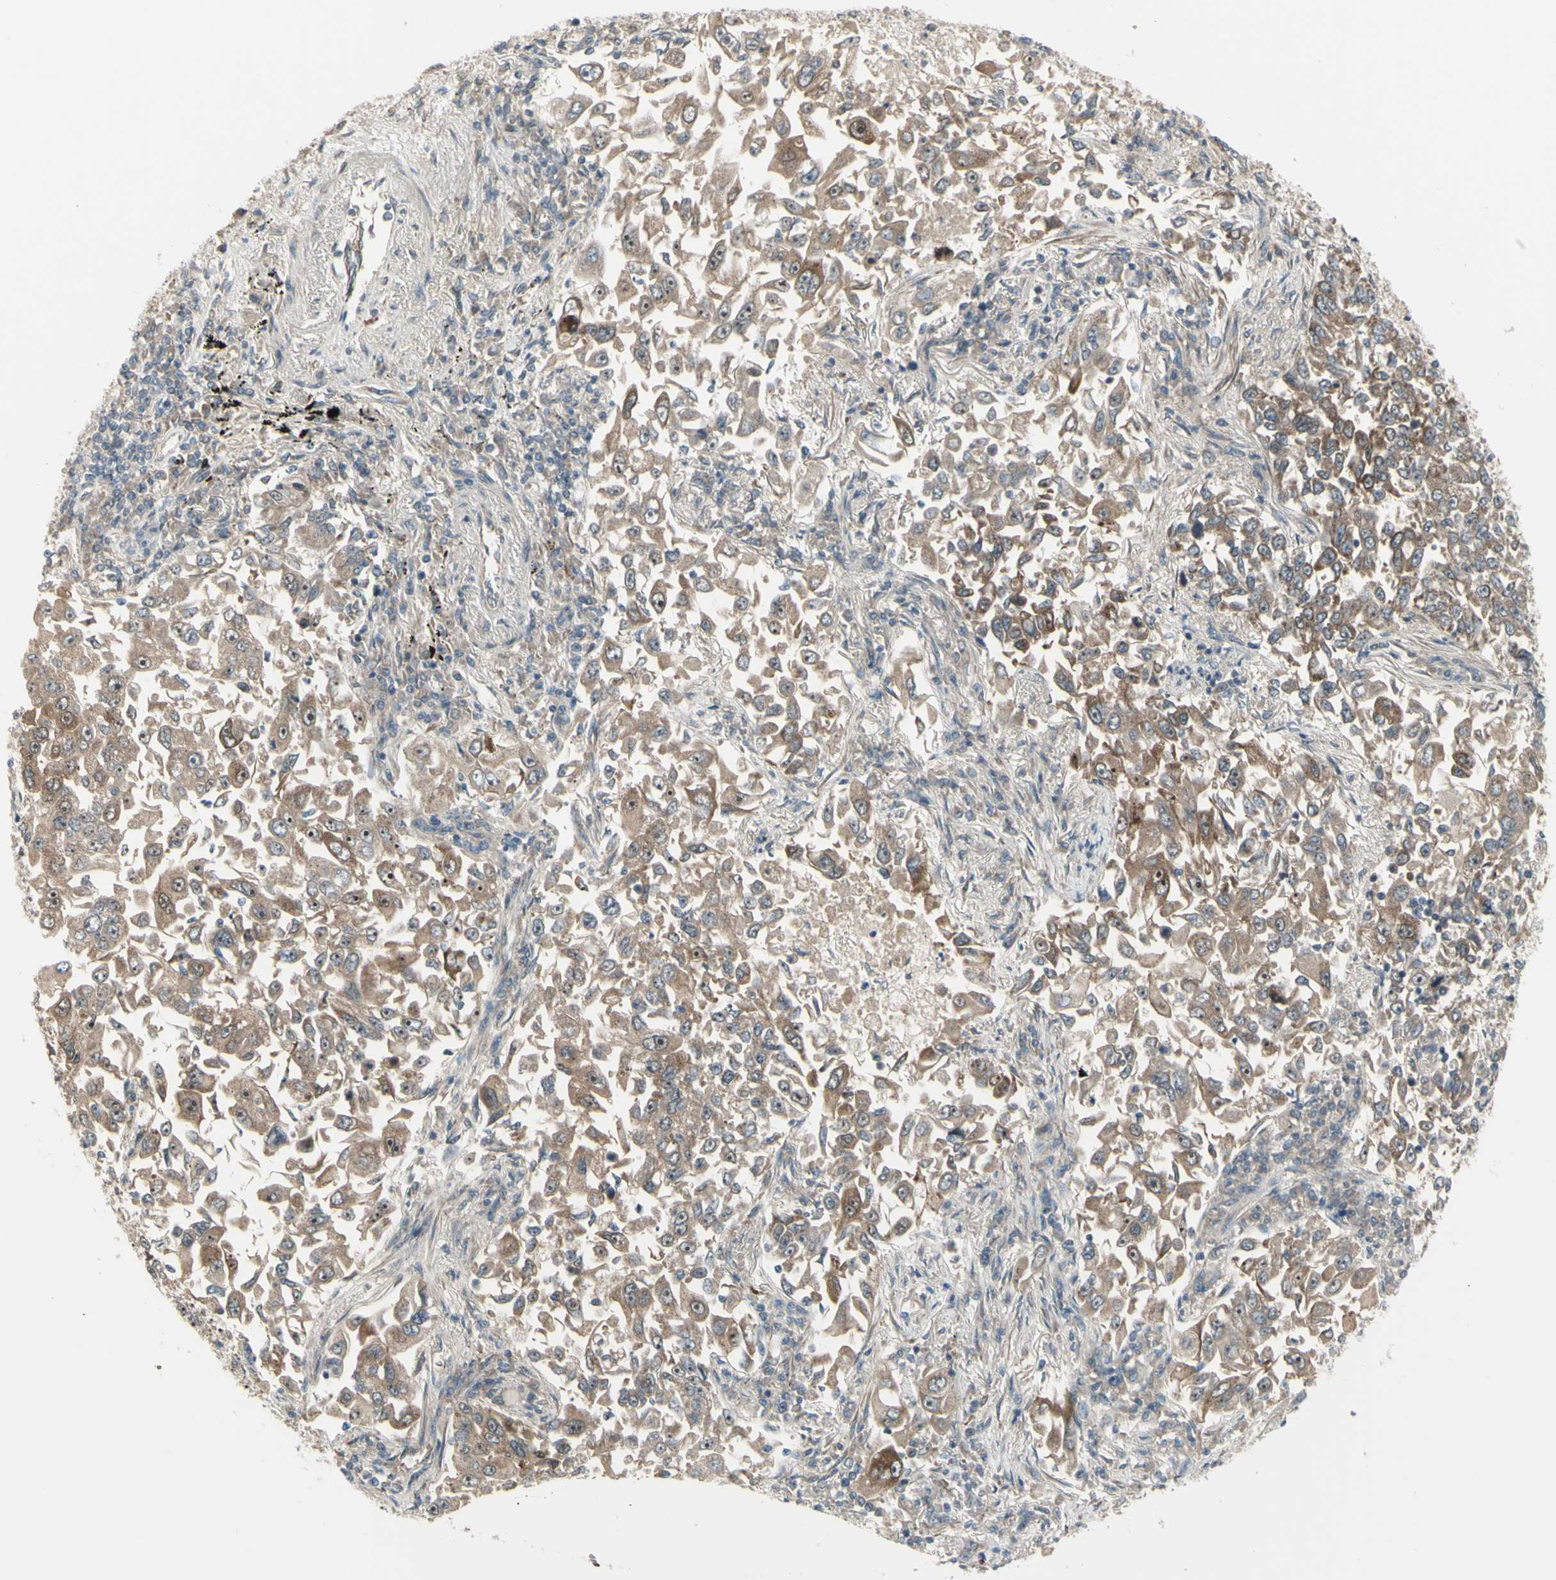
{"staining": {"intensity": "moderate", "quantity": "25%-75%", "location": "cytoplasmic/membranous,nuclear"}, "tissue": "lung cancer", "cell_type": "Tumor cells", "image_type": "cancer", "snomed": [{"axis": "morphology", "description": "Adenocarcinoma, NOS"}, {"axis": "topography", "description": "Lung"}], "caption": "Immunohistochemical staining of human lung cancer displays medium levels of moderate cytoplasmic/membranous and nuclear staining in about 25%-75% of tumor cells. The staining is performed using DAB brown chromogen to label protein expression. The nuclei are counter-stained blue using hematoxylin.", "gene": "NAXD", "patient": {"sex": "male", "age": 84}}